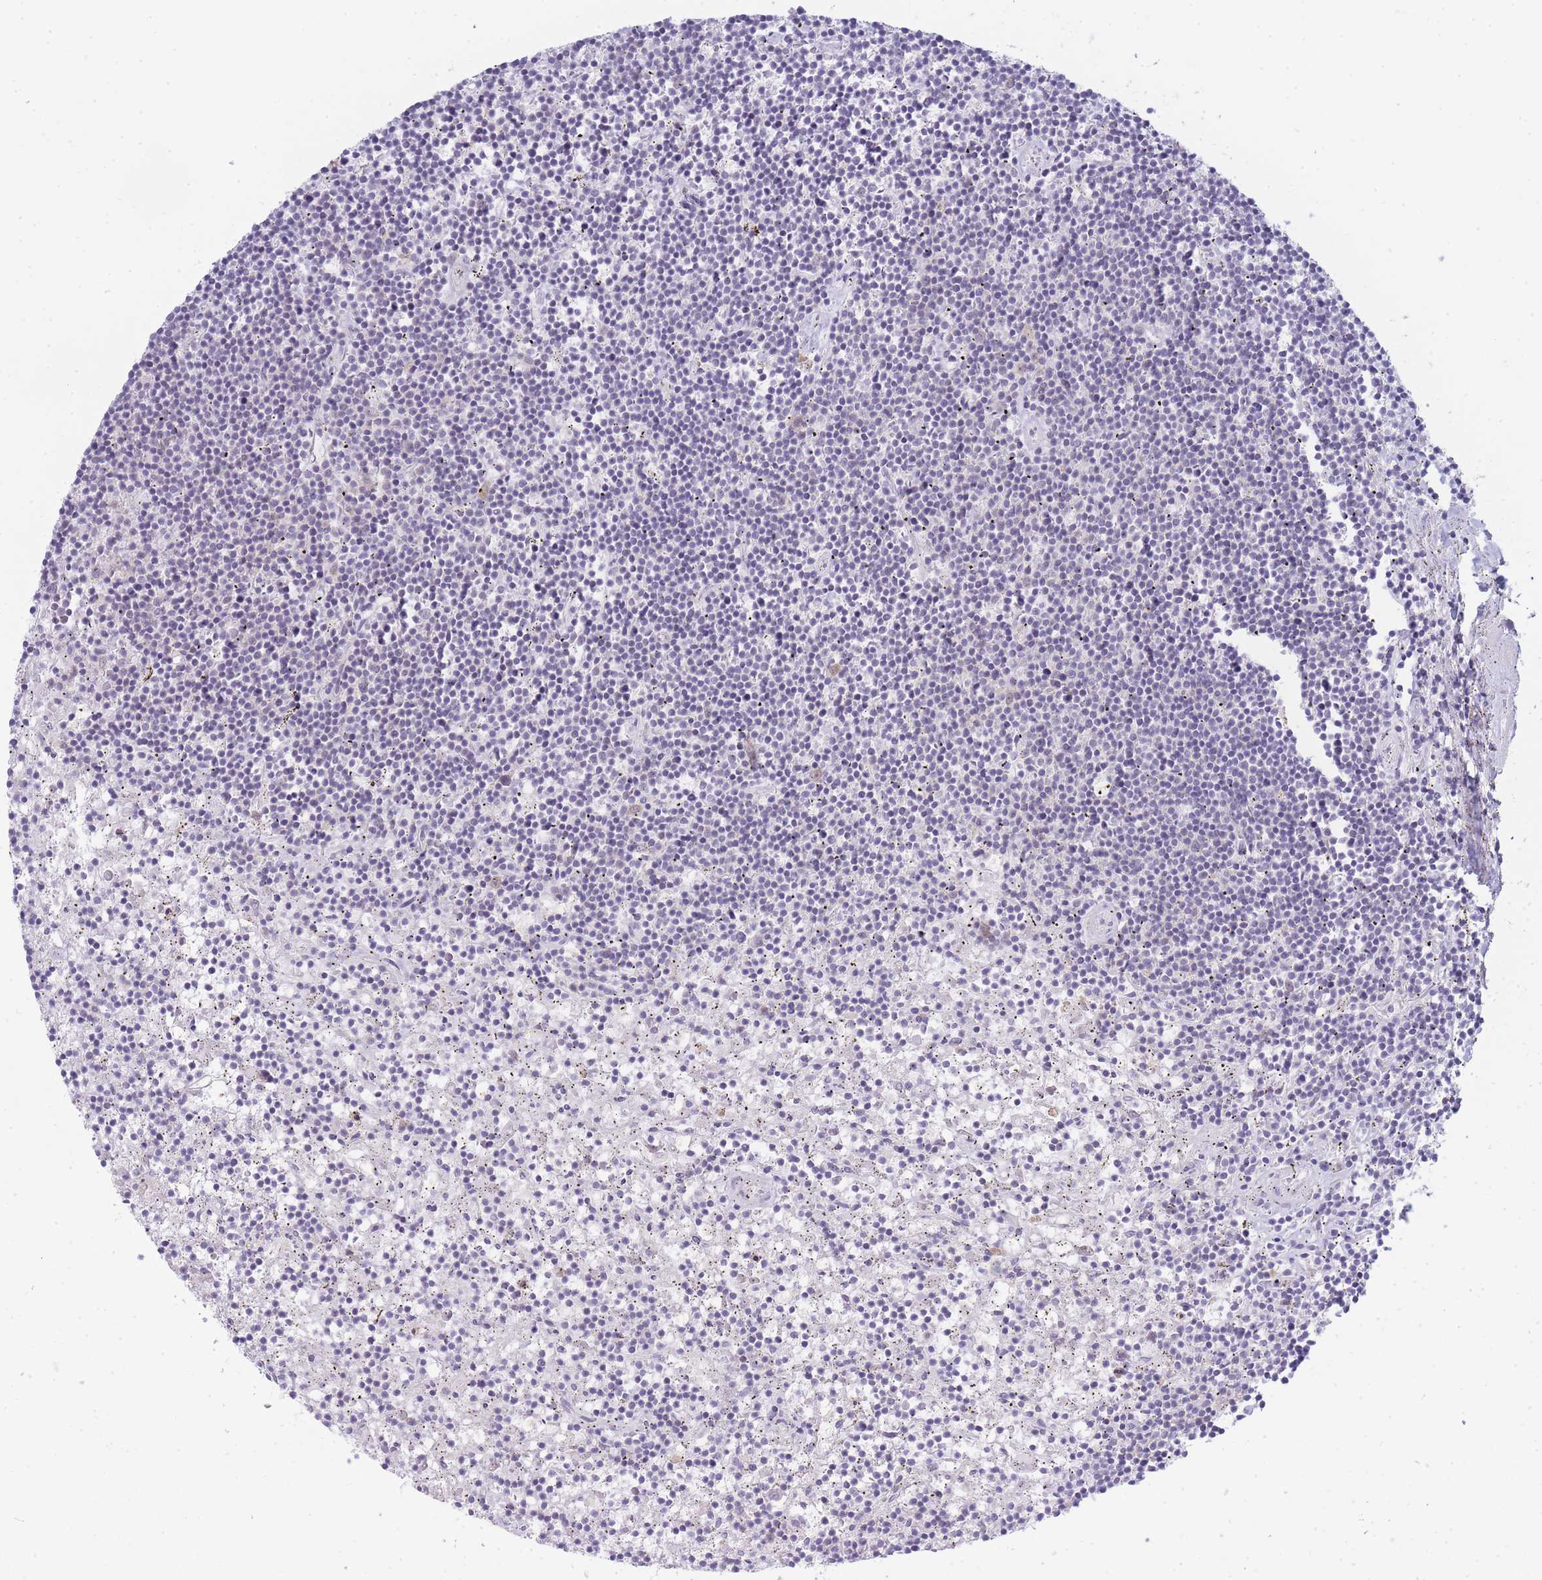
{"staining": {"intensity": "negative", "quantity": "none", "location": "none"}, "tissue": "lymphoma", "cell_type": "Tumor cells", "image_type": "cancer", "snomed": [{"axis": "morphology", "description": "Malignant lymphoma, non-Hodgkin's type, Low grade"}, {"axis": "topography", "description": "Spleen"}], "caption": "Protein analysis of lymphoma reveals no significant expression in tumor cells. (IHC, brightfield microscopy, high magnification).", "gene": "OR5L2", "patient": {"sex": "male", "age": 76}}